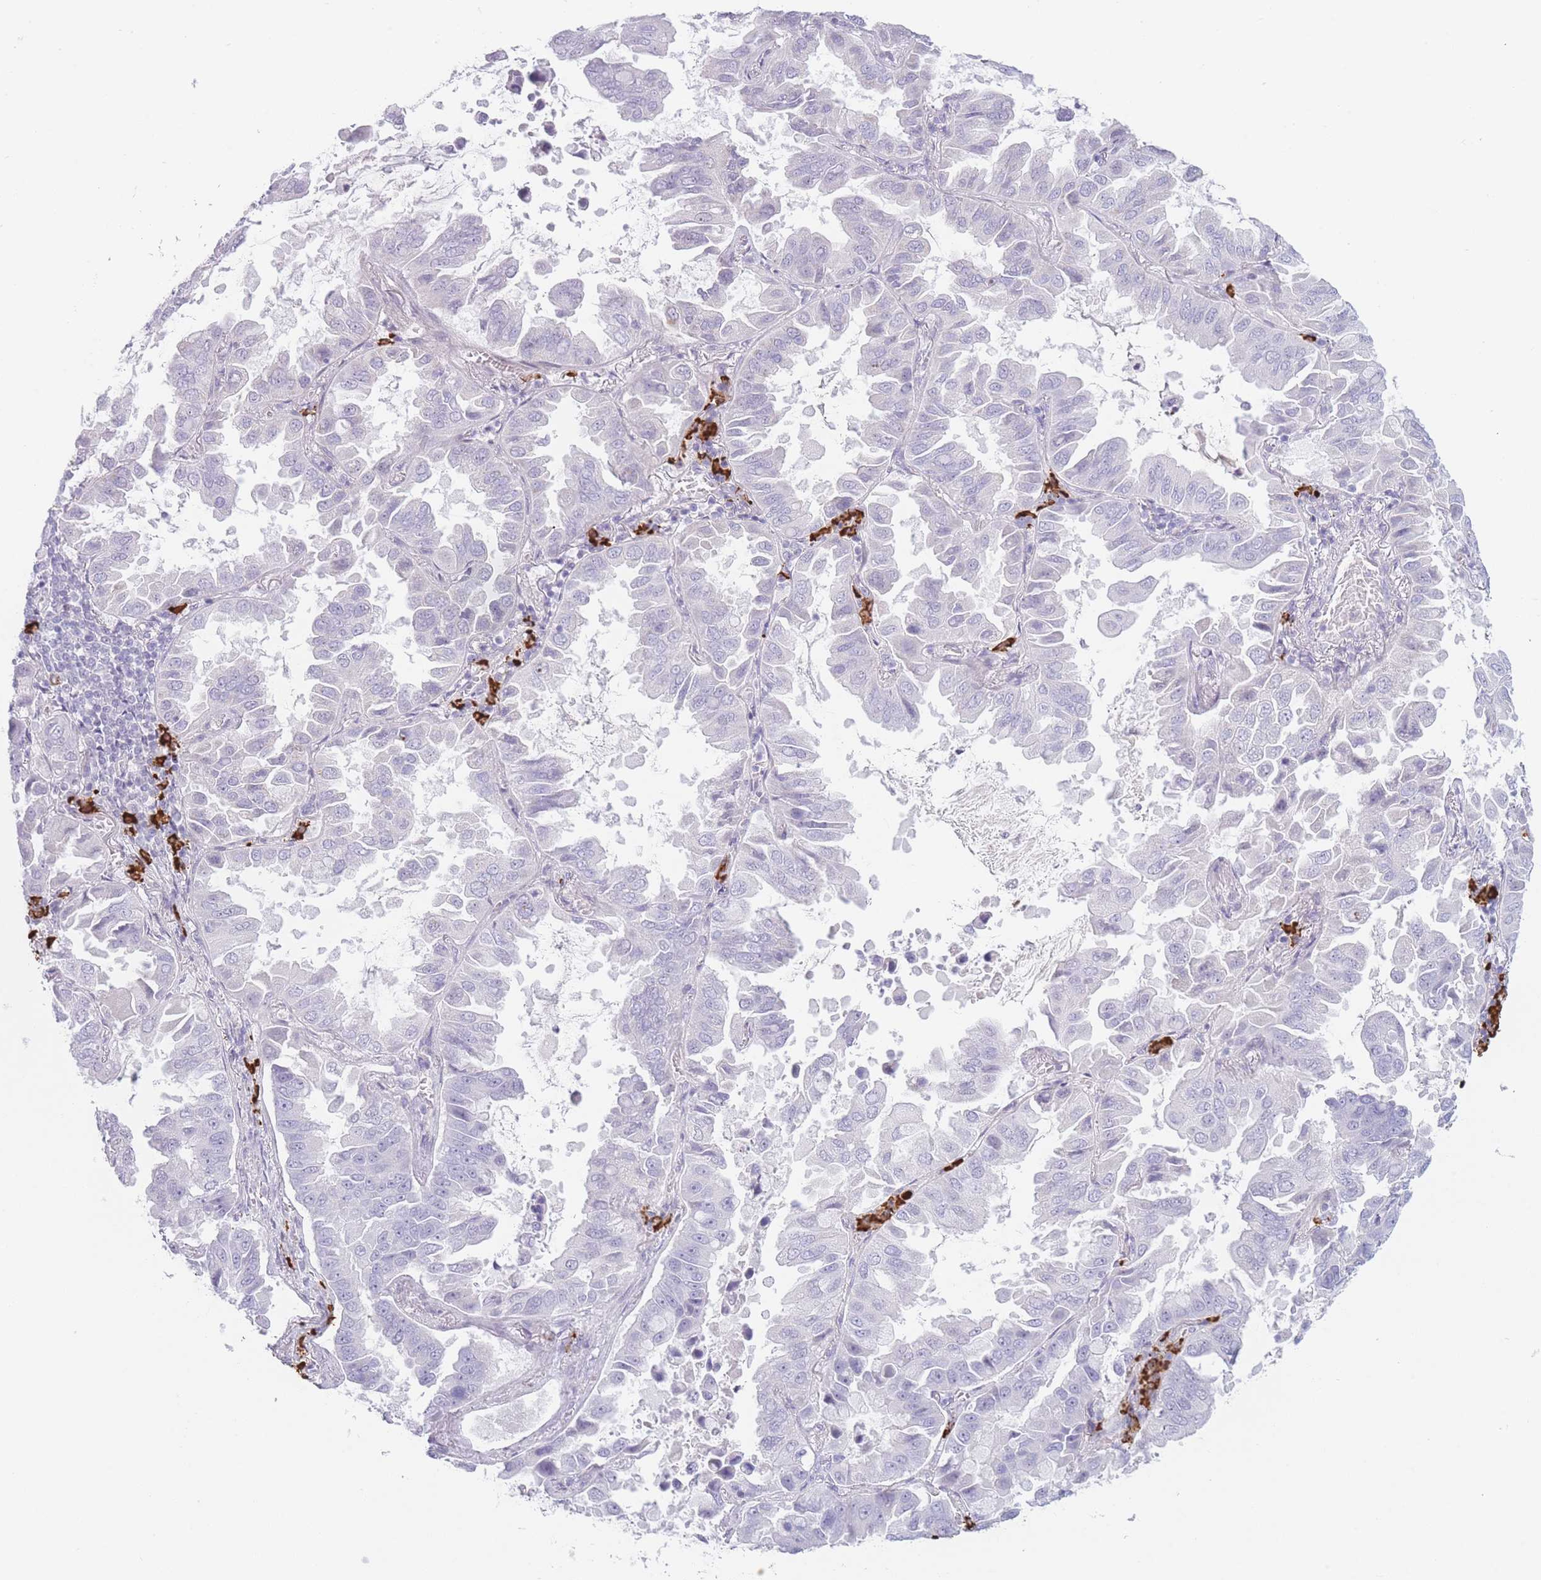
{"staining": {"intensity": "negative", "quantity": "none", "location": "none"}, "tissue": "lung cancer", "cell_type": "Tumor cells", "image_type": "cancer", "snomed": [{"axis": "morphology", "description": "Adenocarcinoma, NOS"}, {"axis": "topography", "description": "Lung"}], "caption": "The image shows no significant expression in tumor cells of lung cancer (adenocarcinoma).", "gene": "PLEKHG2", "patient": {"sex": "male", "age": 64}}